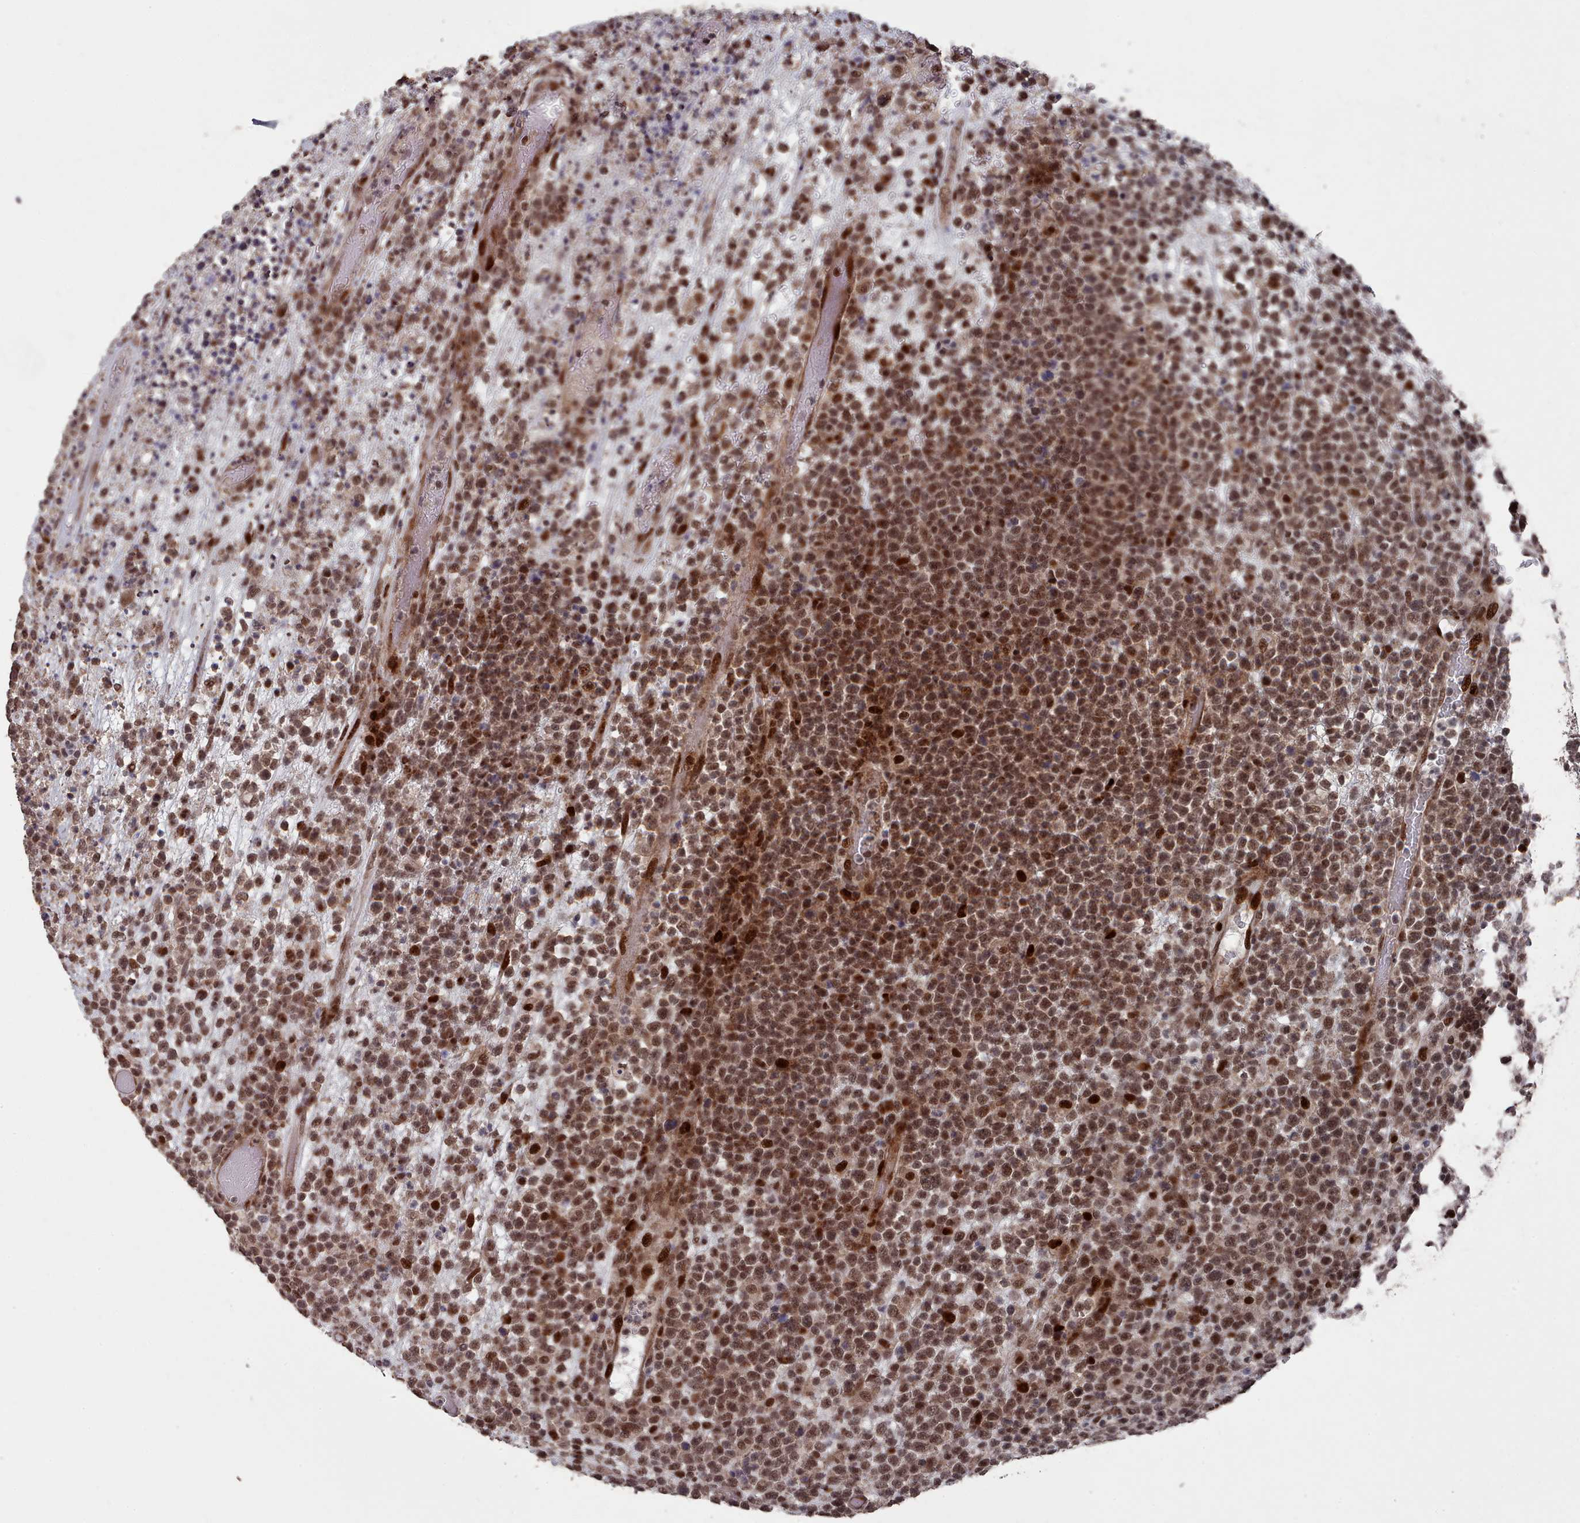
{"staining": {"intensity": "moderate", "quantity": ">75%", "location": "nuclear"}, "tissue": "lymphoma", "cell_type": "Tumor cells", "image_type": "cancer", "snomed": [{"axis": "morphology", "description": "Malignant lymphoma, non-Hodgkin's type, High grade"}, {"axis": "topography", "description": "Colon"}], "caption": "This photomicrograph reveals IHC staining of lymphoma, with medium moderate nuclear positivity in about >75% of tumor cells.", "gene": "PNRC2", "patient": {"sex": "female", "age": 53}}